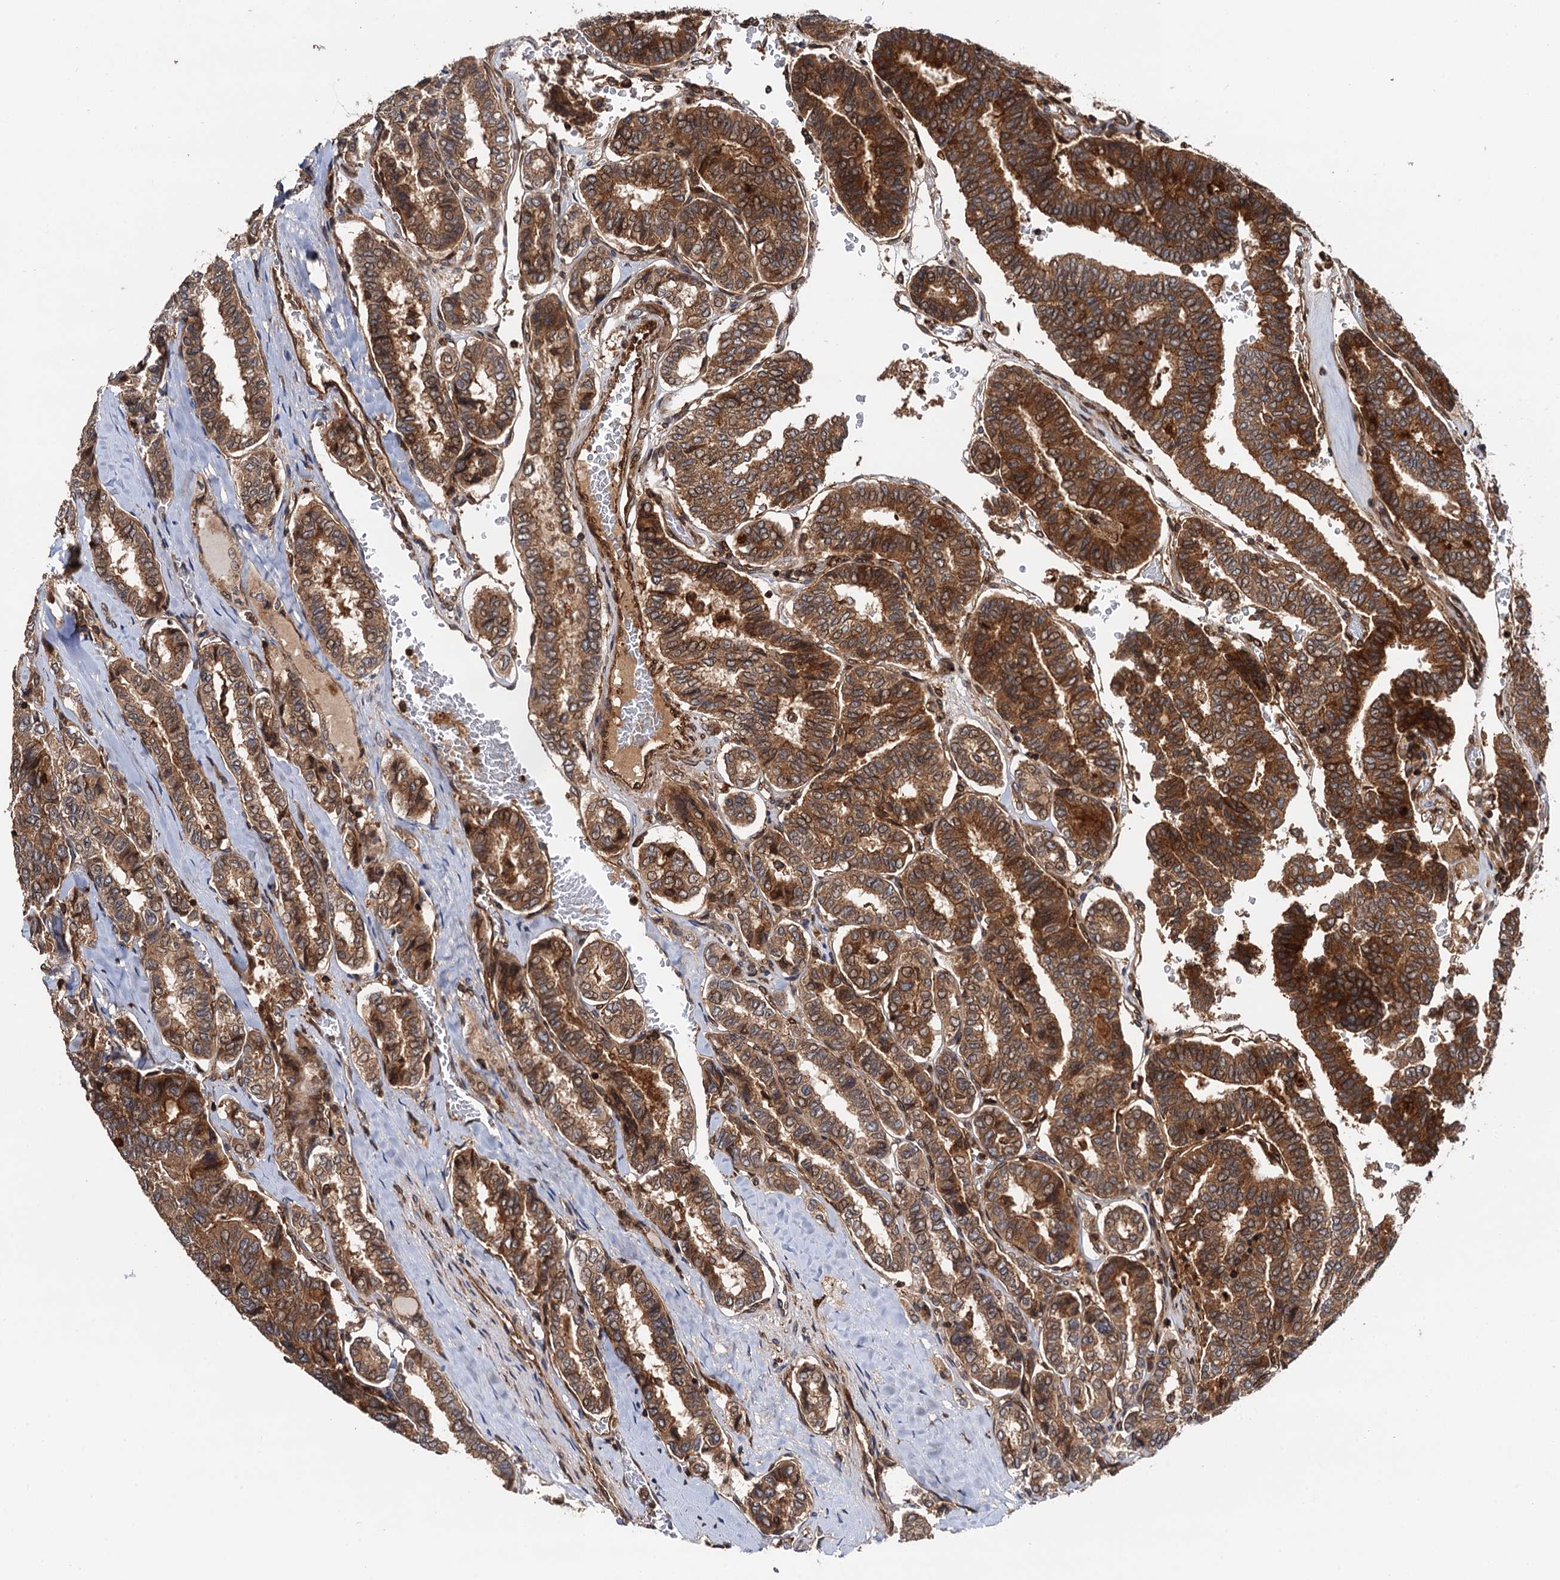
{"staining": {"intensity": "strong", "quantity": ">75%", "location": "cytoplasmic/membranous"}, "tissue": "thyroid cancer", "cell_type": "Tumor cells", "image_type": "cancer", "snomed": [{"axis": "morphology", "description": "Papillary adenocarcinoma, NOS"}, {"axis": "topography", "description": "Thyroid gland"}], "caption": "Strong cytoplasmic/membranous positivity is appreciated in about >75% of tumor cells in thyroid cancer.", "gene": "BORA", "patient": {"sex": "female", "age": 35}}